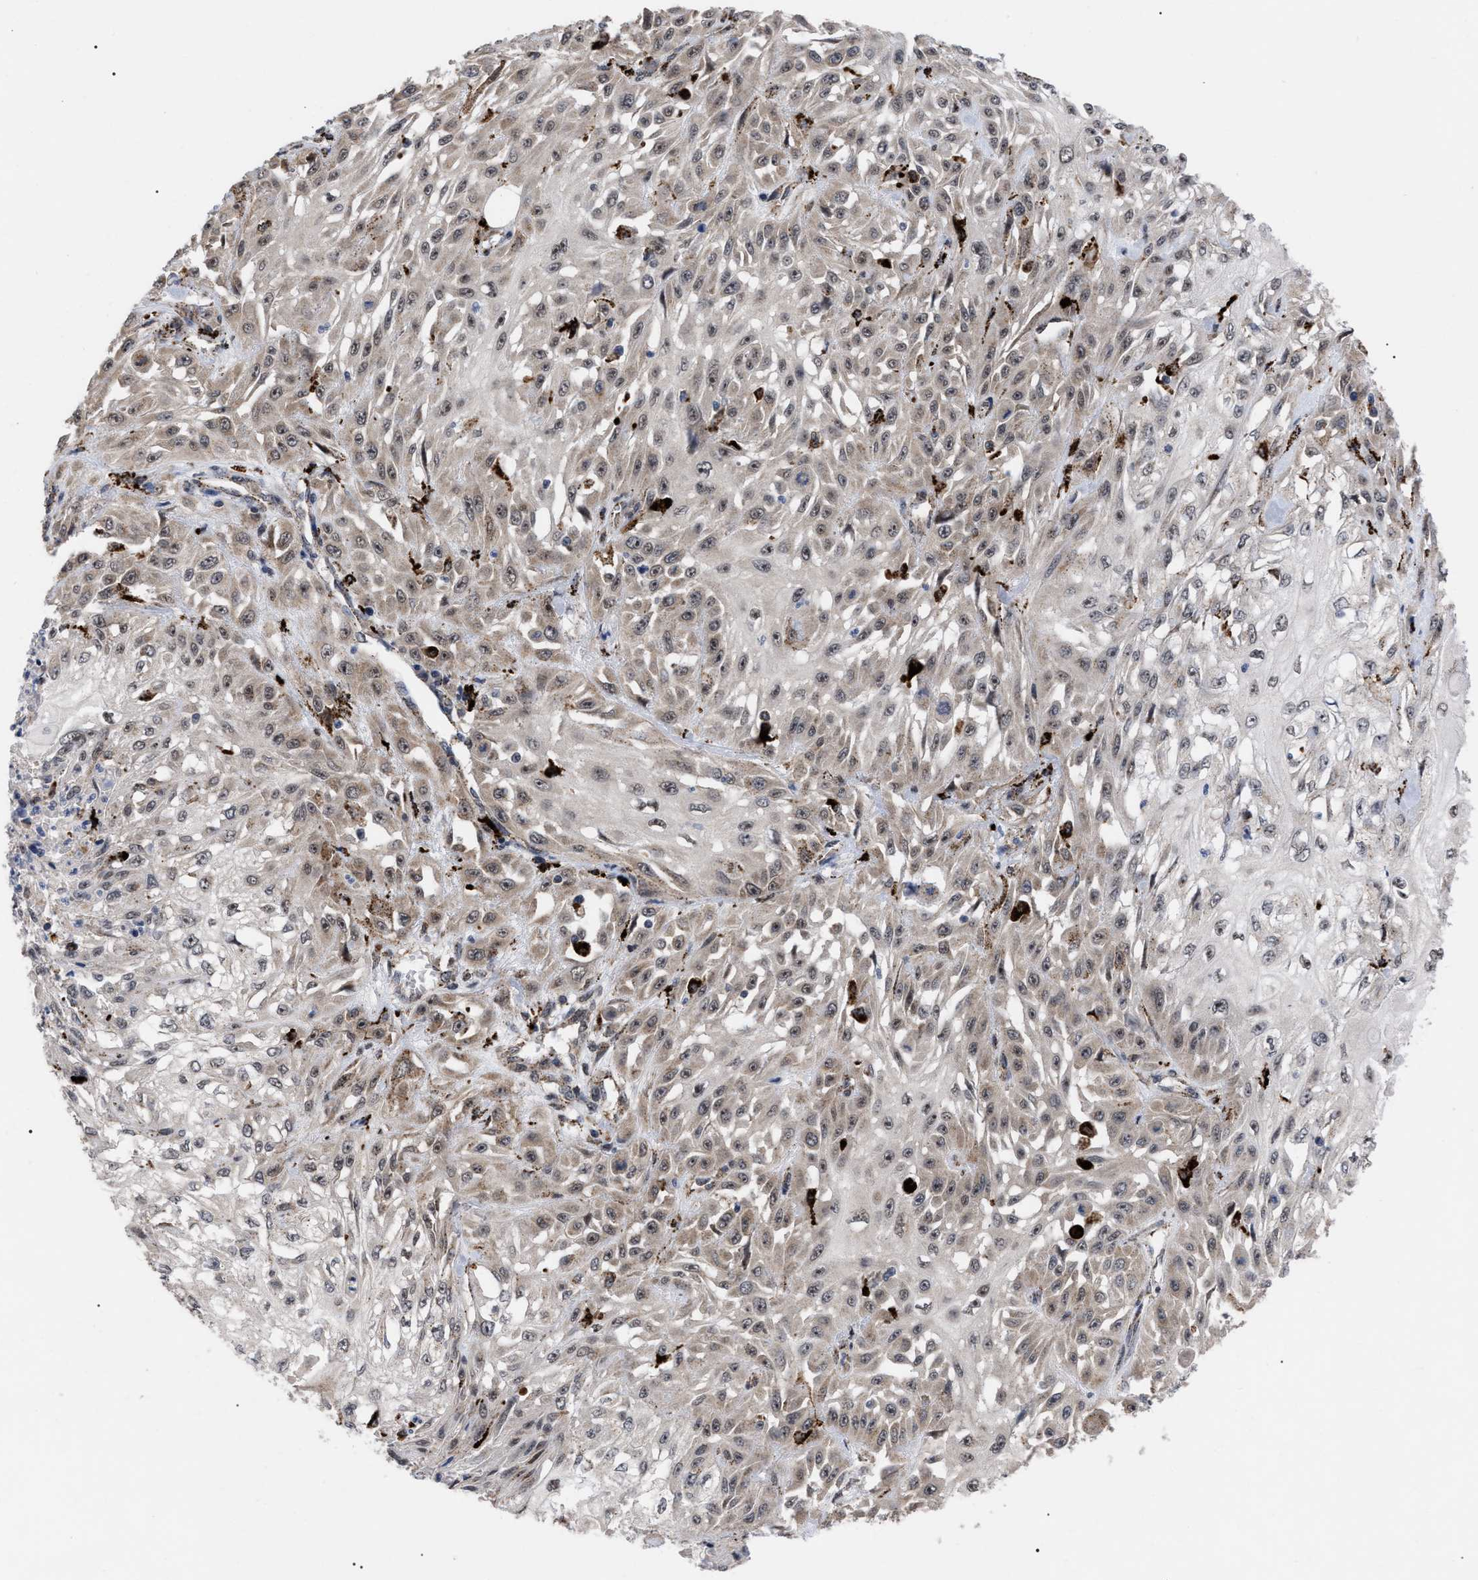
{"staining": {"intensity": "weak", "quantity": "25%-75%", "location": "cytoplasmic/membranous,nuclear"}, "tissue": "skin cancer", "cell_type": "Tumor cells", "image_type": "cancer", "snomed": [{"axis": "morphology", "description": "Squamous cell carcinoma, NOS"}, {"axis": "morphology", "description": "Squamous cell carcinoma, metastatic, NOS"}, {"axis": "topography", "description": "Skin"}, {"axis": "topography", "description": "Lymph node"}], "caption": "A brown stain highlights weak cytoplasmic/membranous and nuclear expression of a protein in human skin cancer tumor cells. Immunohistochemistry stains the protein in brown and the nuclei are stained blue.", "gene": "UPF1", "patient": {"sex": "male", "age": 75}}